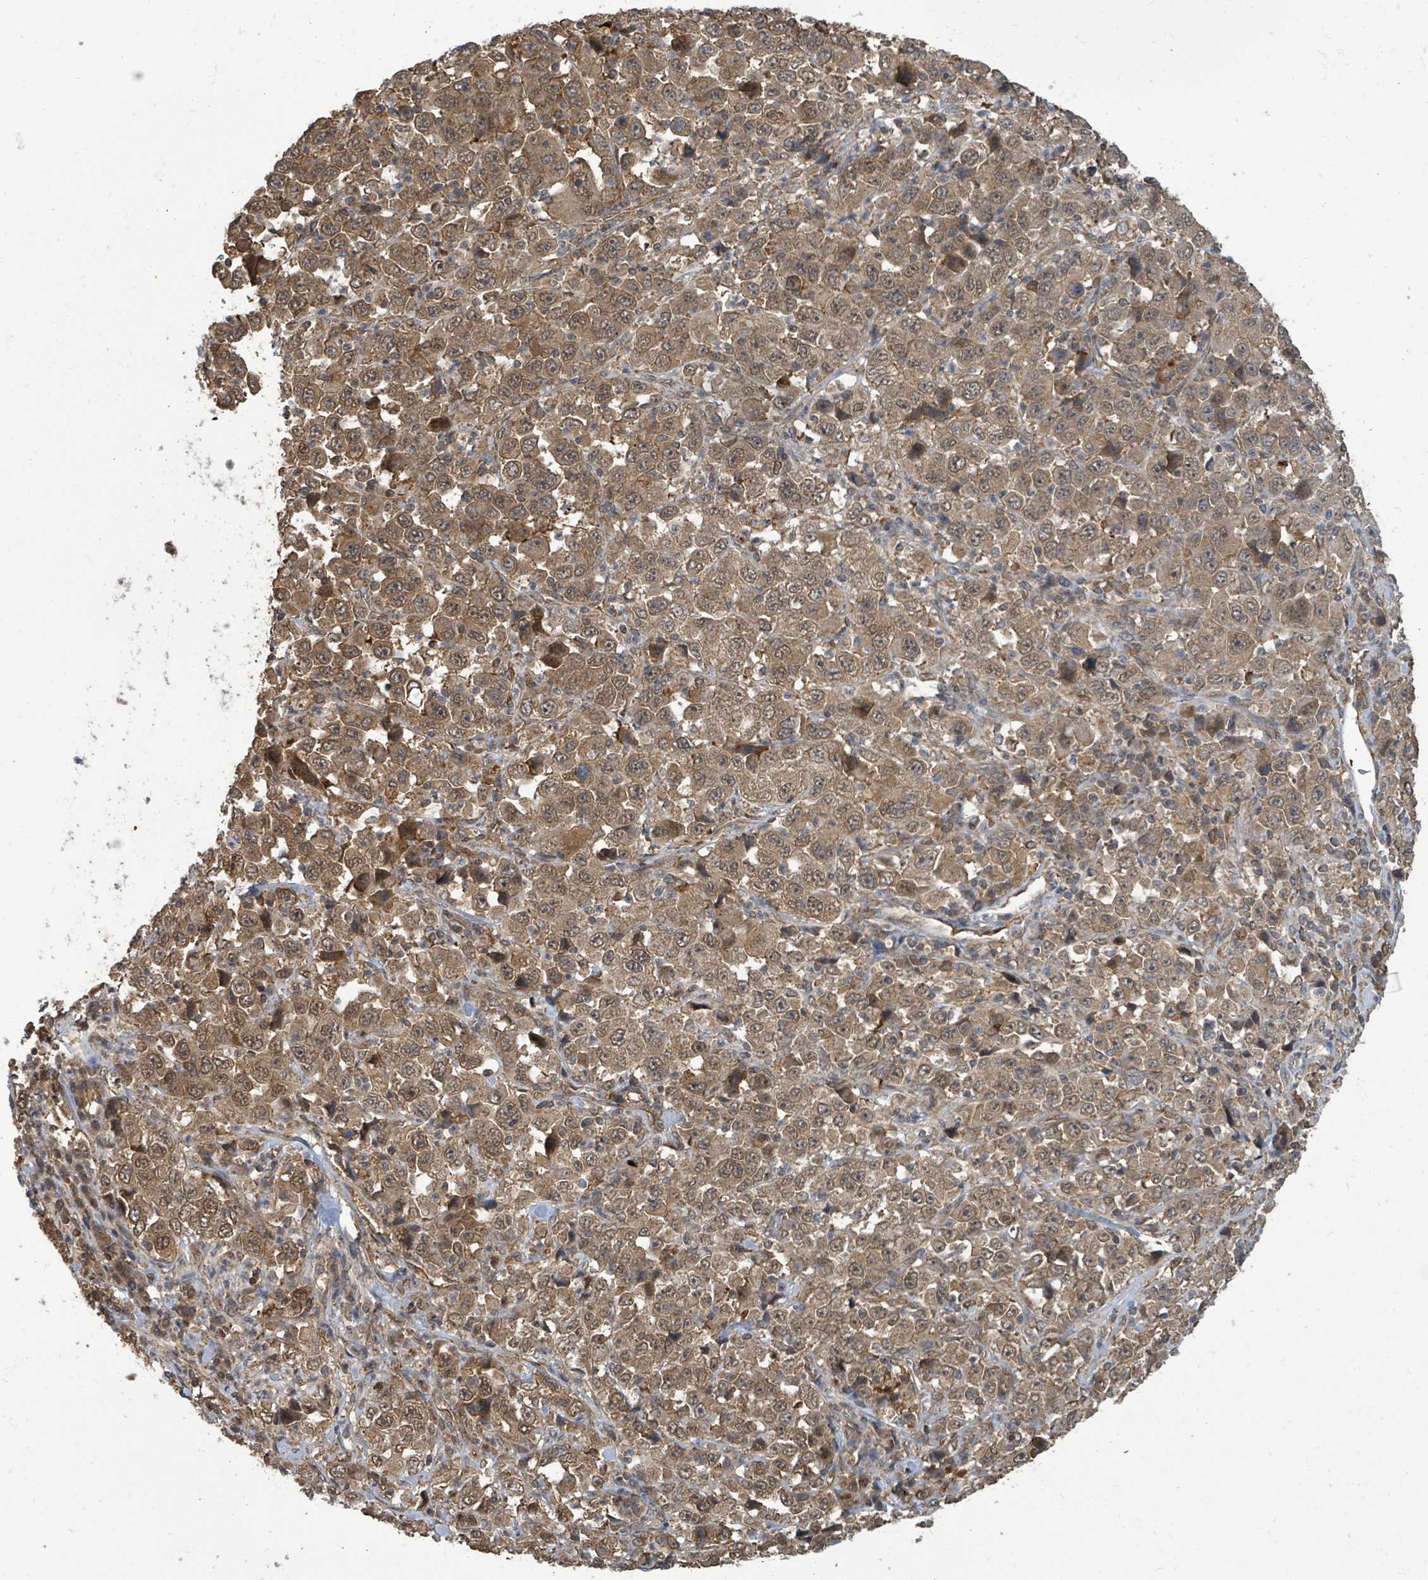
{"staining": {"intensity": "moderate", "quantity": ">75%", "location": "cytoplasmic/membranous,nuclear"}, "tissue": "stomach cancer", "cell_type": "Tumor cells", "image_type": "cancer", "snomed": [{"axis": "morphology", "description": "Normal tissue, NOS"}, {"axis": "morphology", "description": "Adenocarcinoma, NOS"}, {"axis": "topography", "description": "Stomach, upper"}, {"axis": "topography", "description": "Stomach"}], "caption": "Immunohistochemical staining of stomach cancer (adenocarcinoma) shows moderate cytoplasmic/membranous and nuclear protein staining in about >75% of tumor cells. (DAB IHC, brown staining for protein, blue staining for nuclei).", "gene": "KLC1", "patient": {"sex": "male", "age": 59}}